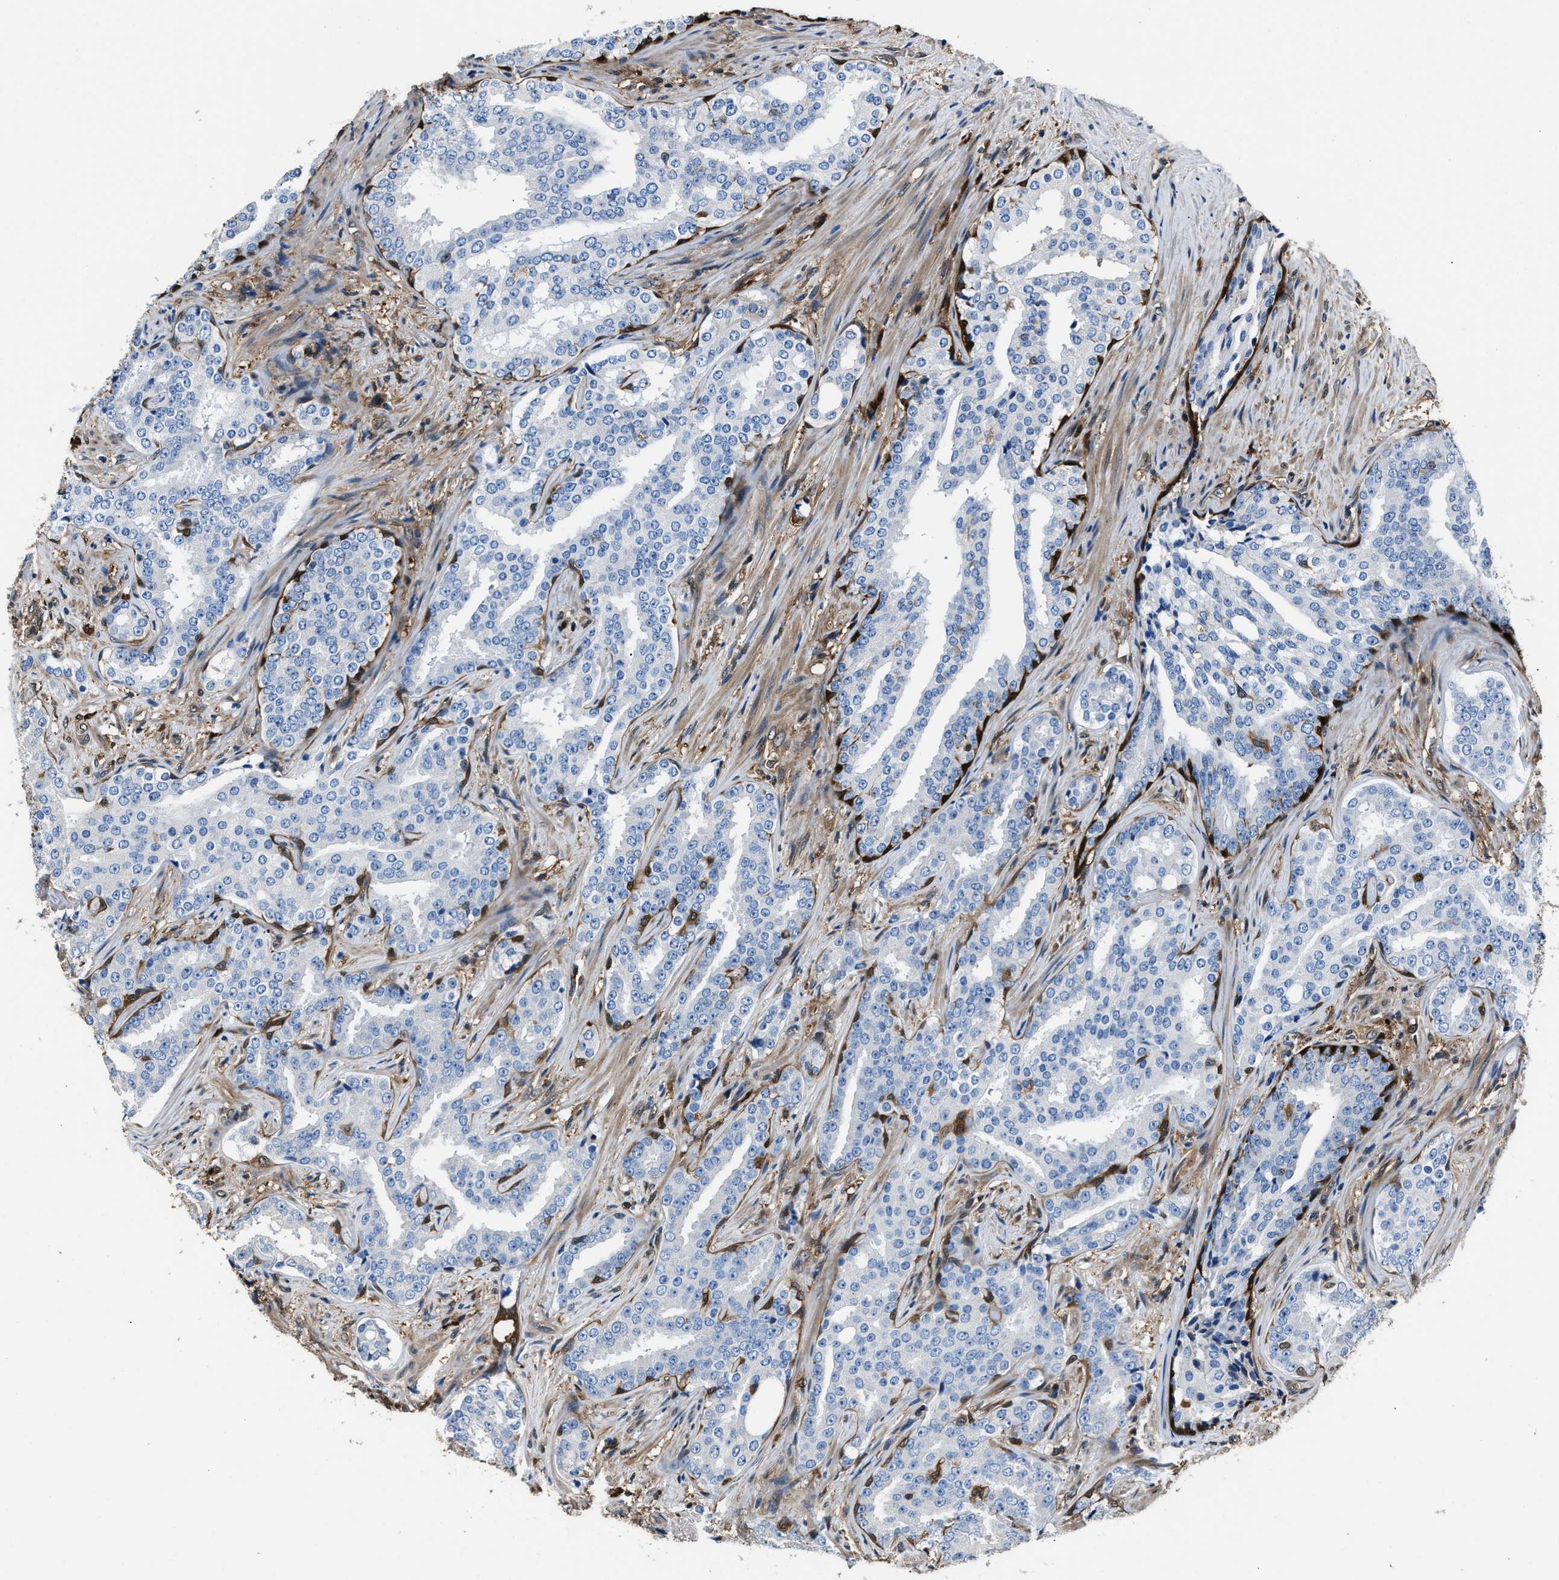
{"staining": {"intensity": "negative", "quantity": "none", "location": "none"}, "tissue": "prostate cancer", "cell_type": "Tumor cells", "image_type": "cancer", "snomed": [{"axis": "morphology", "description": "Adenocarcinoma, High grade"}, {"axis": "topography", "description": "Prostate"}], "caption": "Prostate cancer (adenocarcinoma (high-grade)) stained for a protein using IHC reveals no expression tumor cells.", "gene": "GSTP1", "patient": {"sex": "male", "age": 71}}